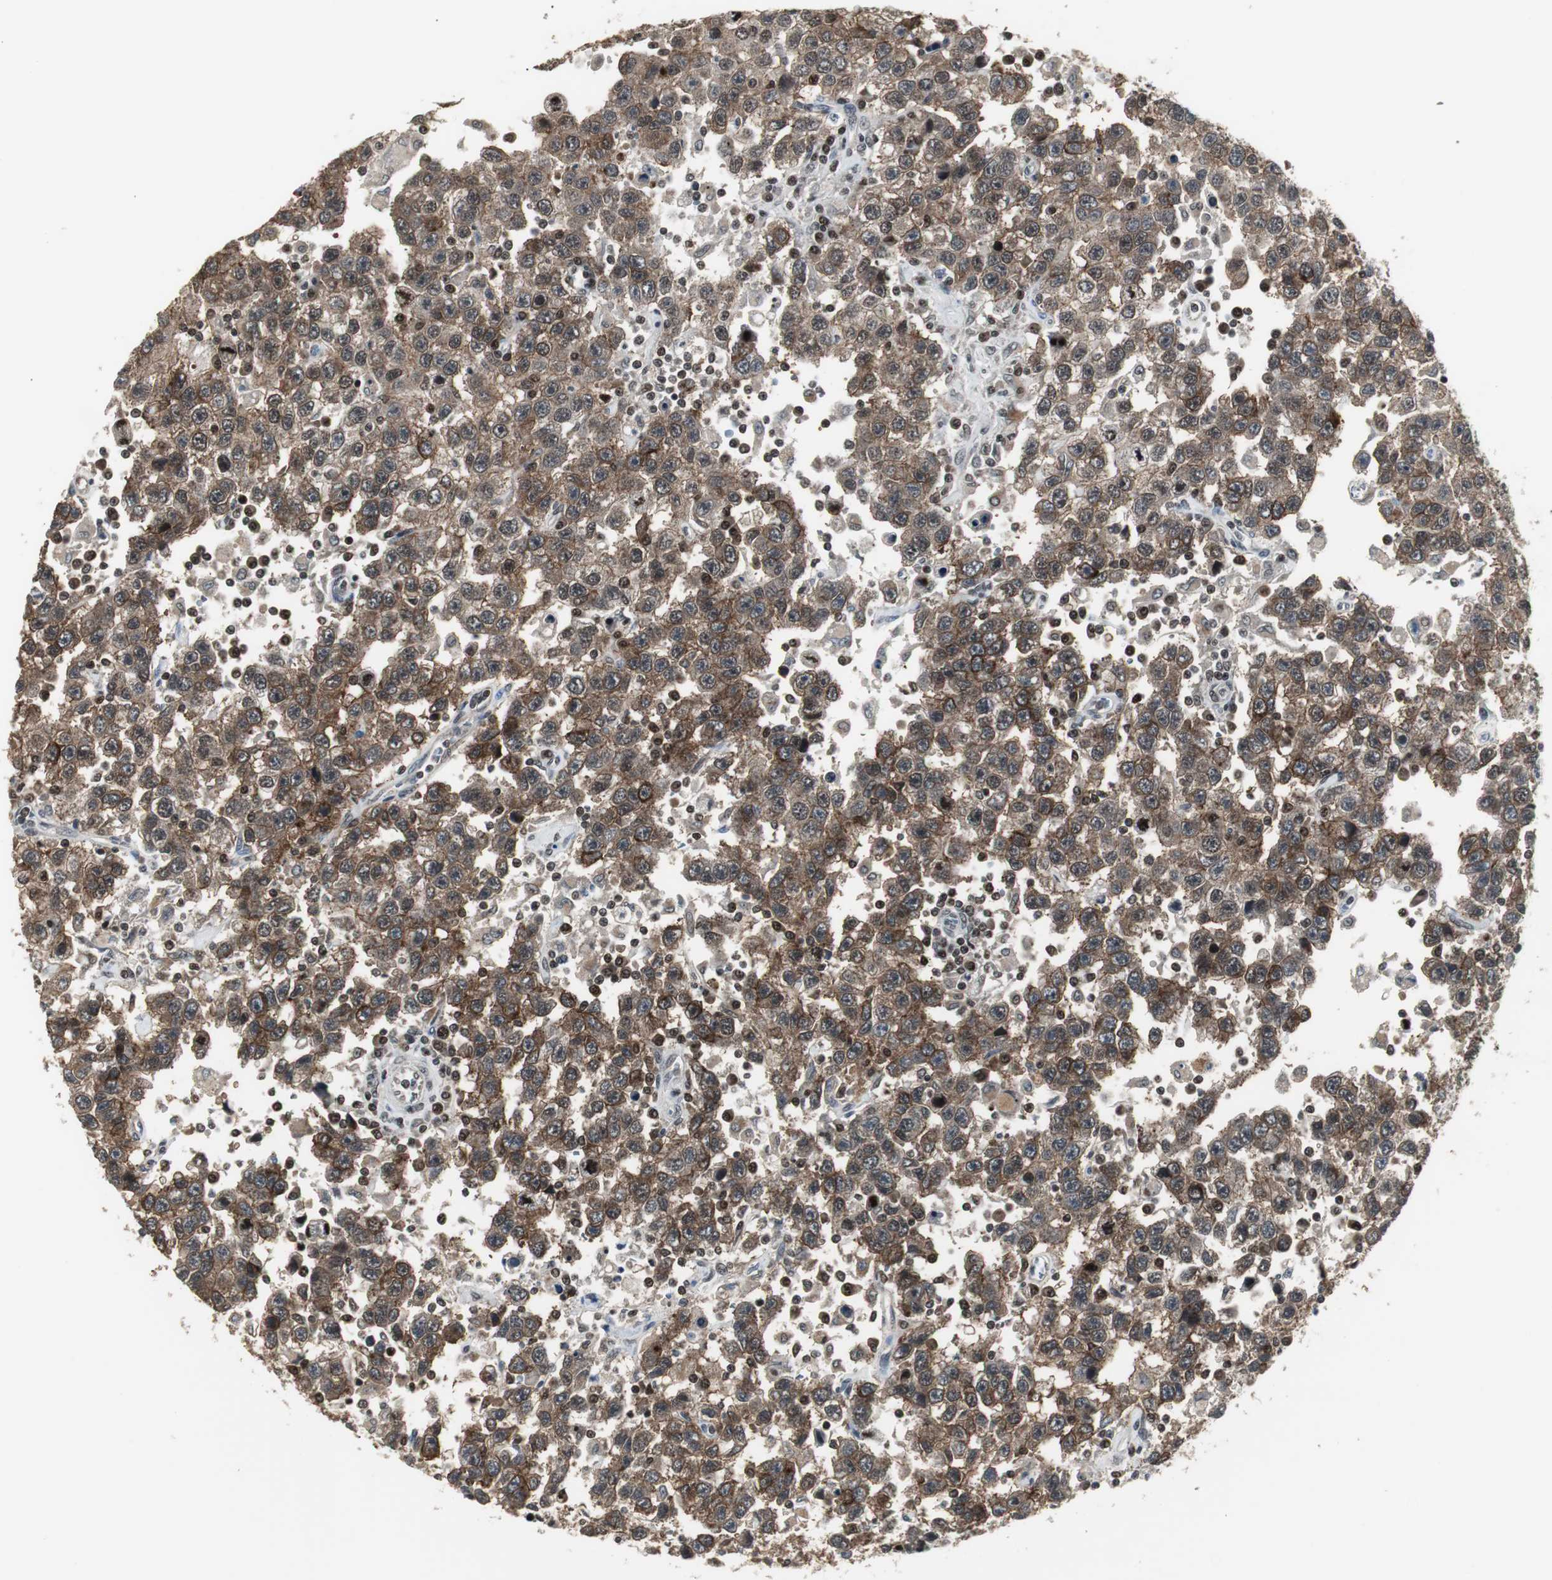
{"staining": {"intensity": "moderate", "quantity": ">75%", "location": "cytoplasmic/membranous"}, "tissue": "testis cancer", "cell_type": "Tumor cells", "image_type": "cancer", "snomed": [{"axis": "morphology", "description": "Seminoma, NOS"}, {"axis": "topography", "description": "Testis"}], "caption": "Immunohistochemistry (IHC) photomicrograph of neoplastic tissue: testis seminoma stained using immunohistochemistry (IHC) shows medium levels of moderate protein expression localized specifically in the cytoplasmic/membranous of tumor cells, appearing as a cytoplasmic/membranous brown color.", "gene": "MPG", "patient": {"sex": "male", "age": 41}}